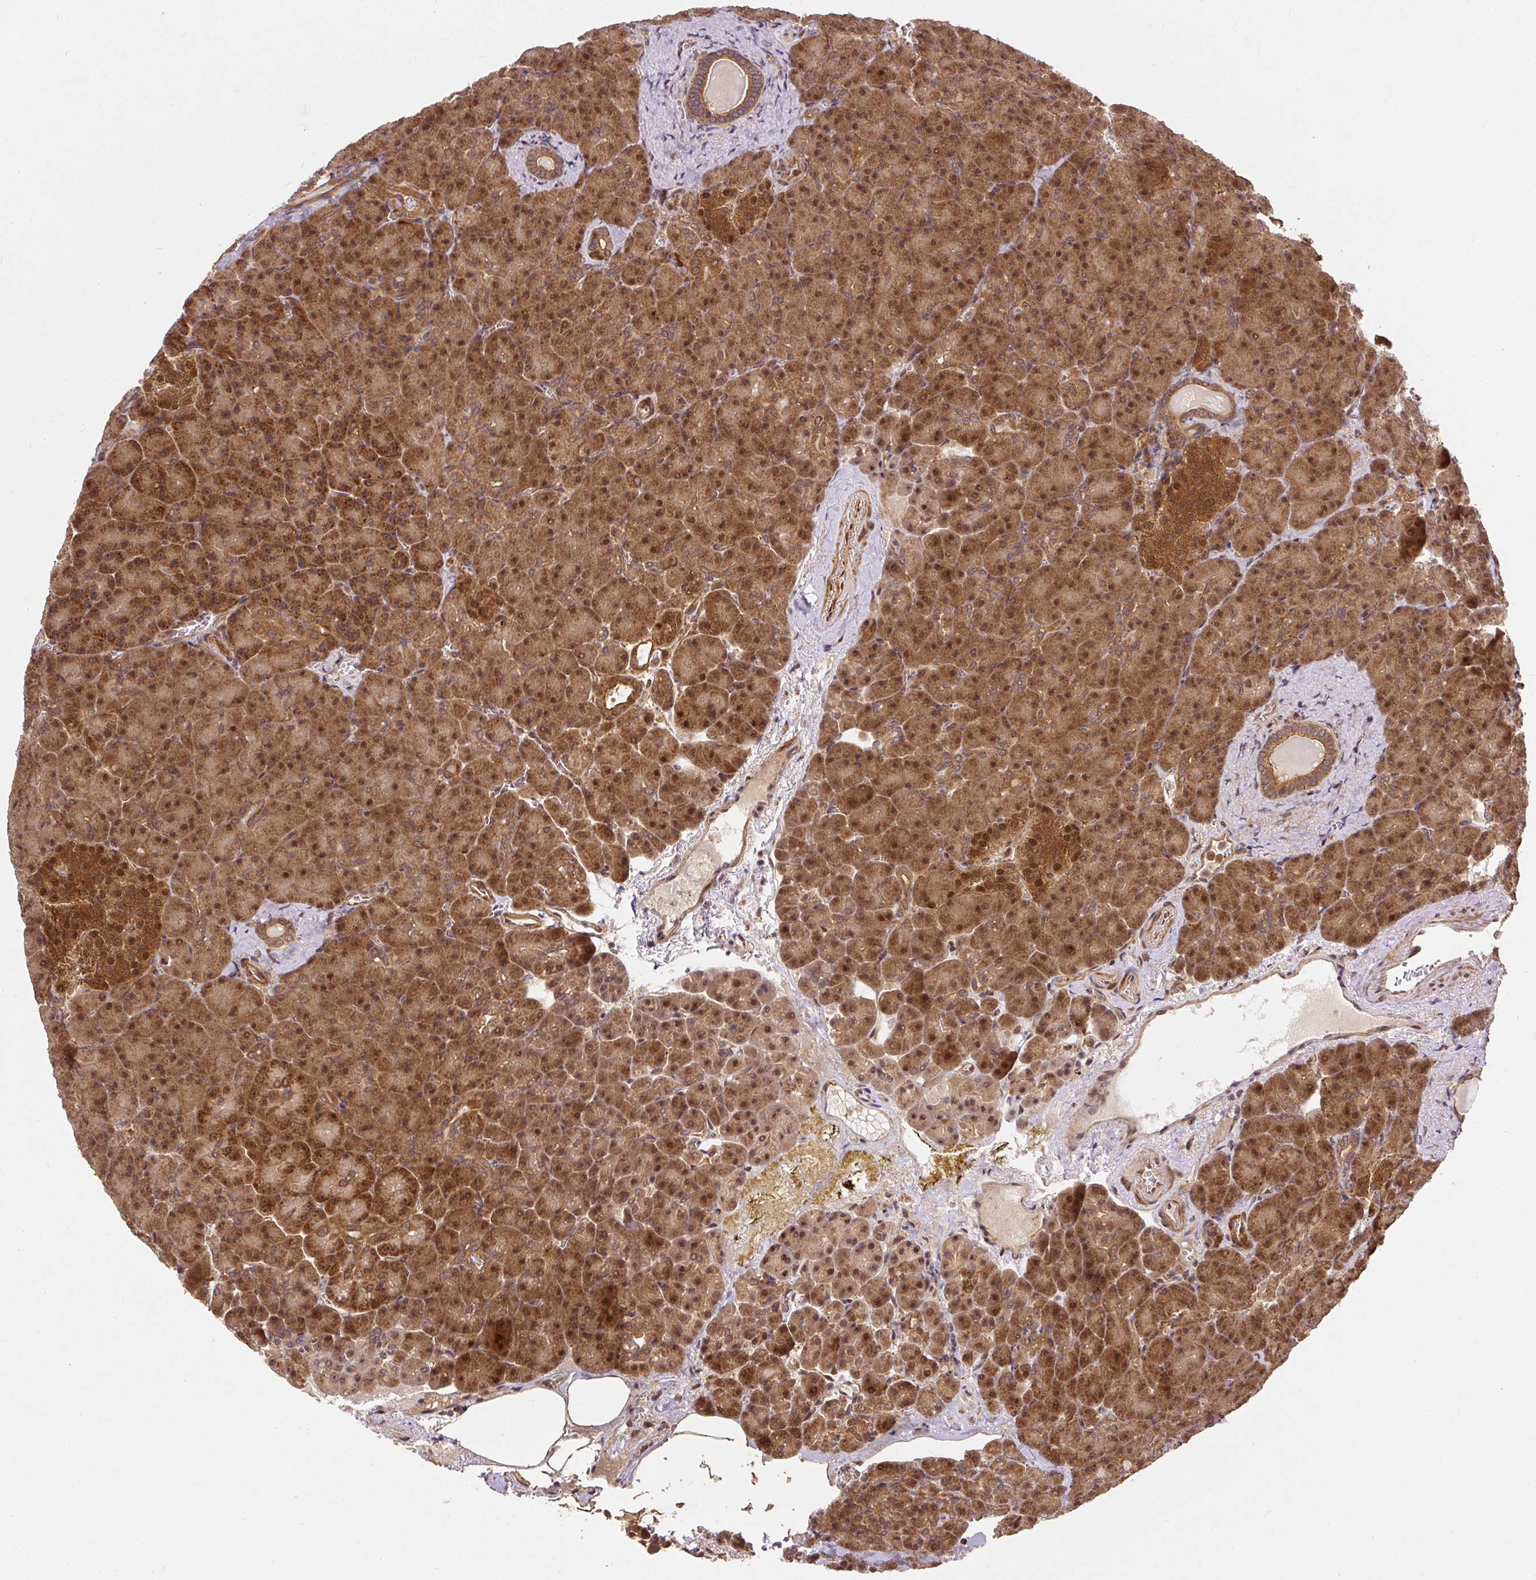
{"staining": {"intensity": "strong", "quantity": ">75%", "location": "cytoplasmic/membranous,nuclear"}, "tissue": "pancreas", "cell_type": "Exocrine glandular cells", "image_type": "normal", "snomed": [{"axis": "morphology", "description": "Normal tissue, NOS"}, {"axis": "topography", "description": "Pancreas"}], "caption": "Immunohistochemical staining of normal human pancreas displays >75% levels of strong cytoplasmic/membranous,nuclear protein expression in approximately >75% of exocrine glandular cells.", "gene": "PSMD1", "patient": {"sex": "female", "age": 74}}